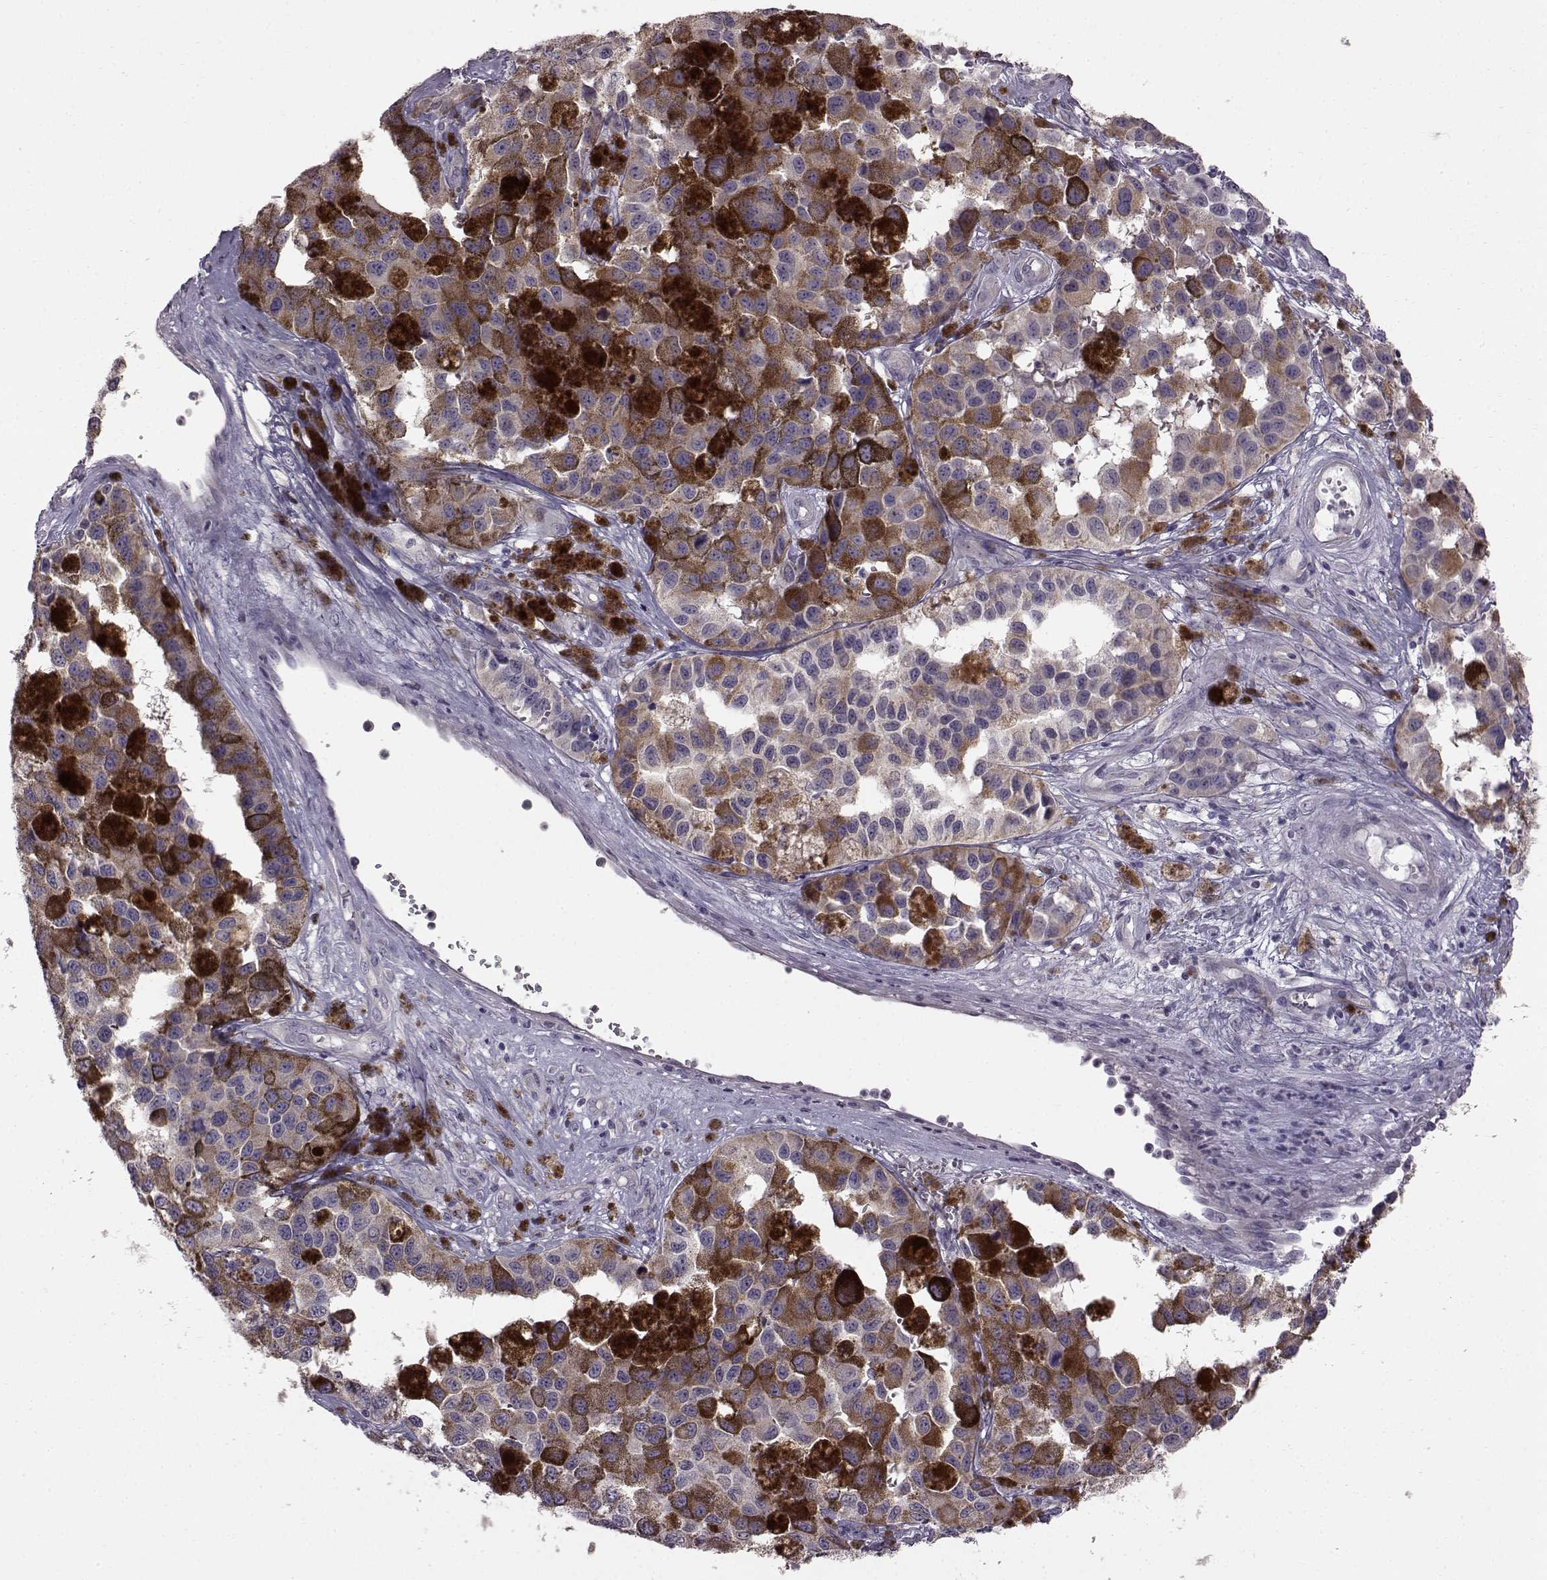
{"staining": {"intensity": "weak", "quantity": "<25%", "location": "cytoplasmic/membranous"}, "tissue": "melanoma", "cell_type": "Tumor cells", "image_type": "cancer", "snomed": [{"axis": "morphology", "description": "Malignant melanoma, NOS"}, {"axis": "topography", "description": "Skin"}], "caption": "Human melanoma stained for a protein using IHC demonstrates no positivity in tumor cells.", "gene": "ADGRG2", "patient": {"sex": "female", "age": 58}}